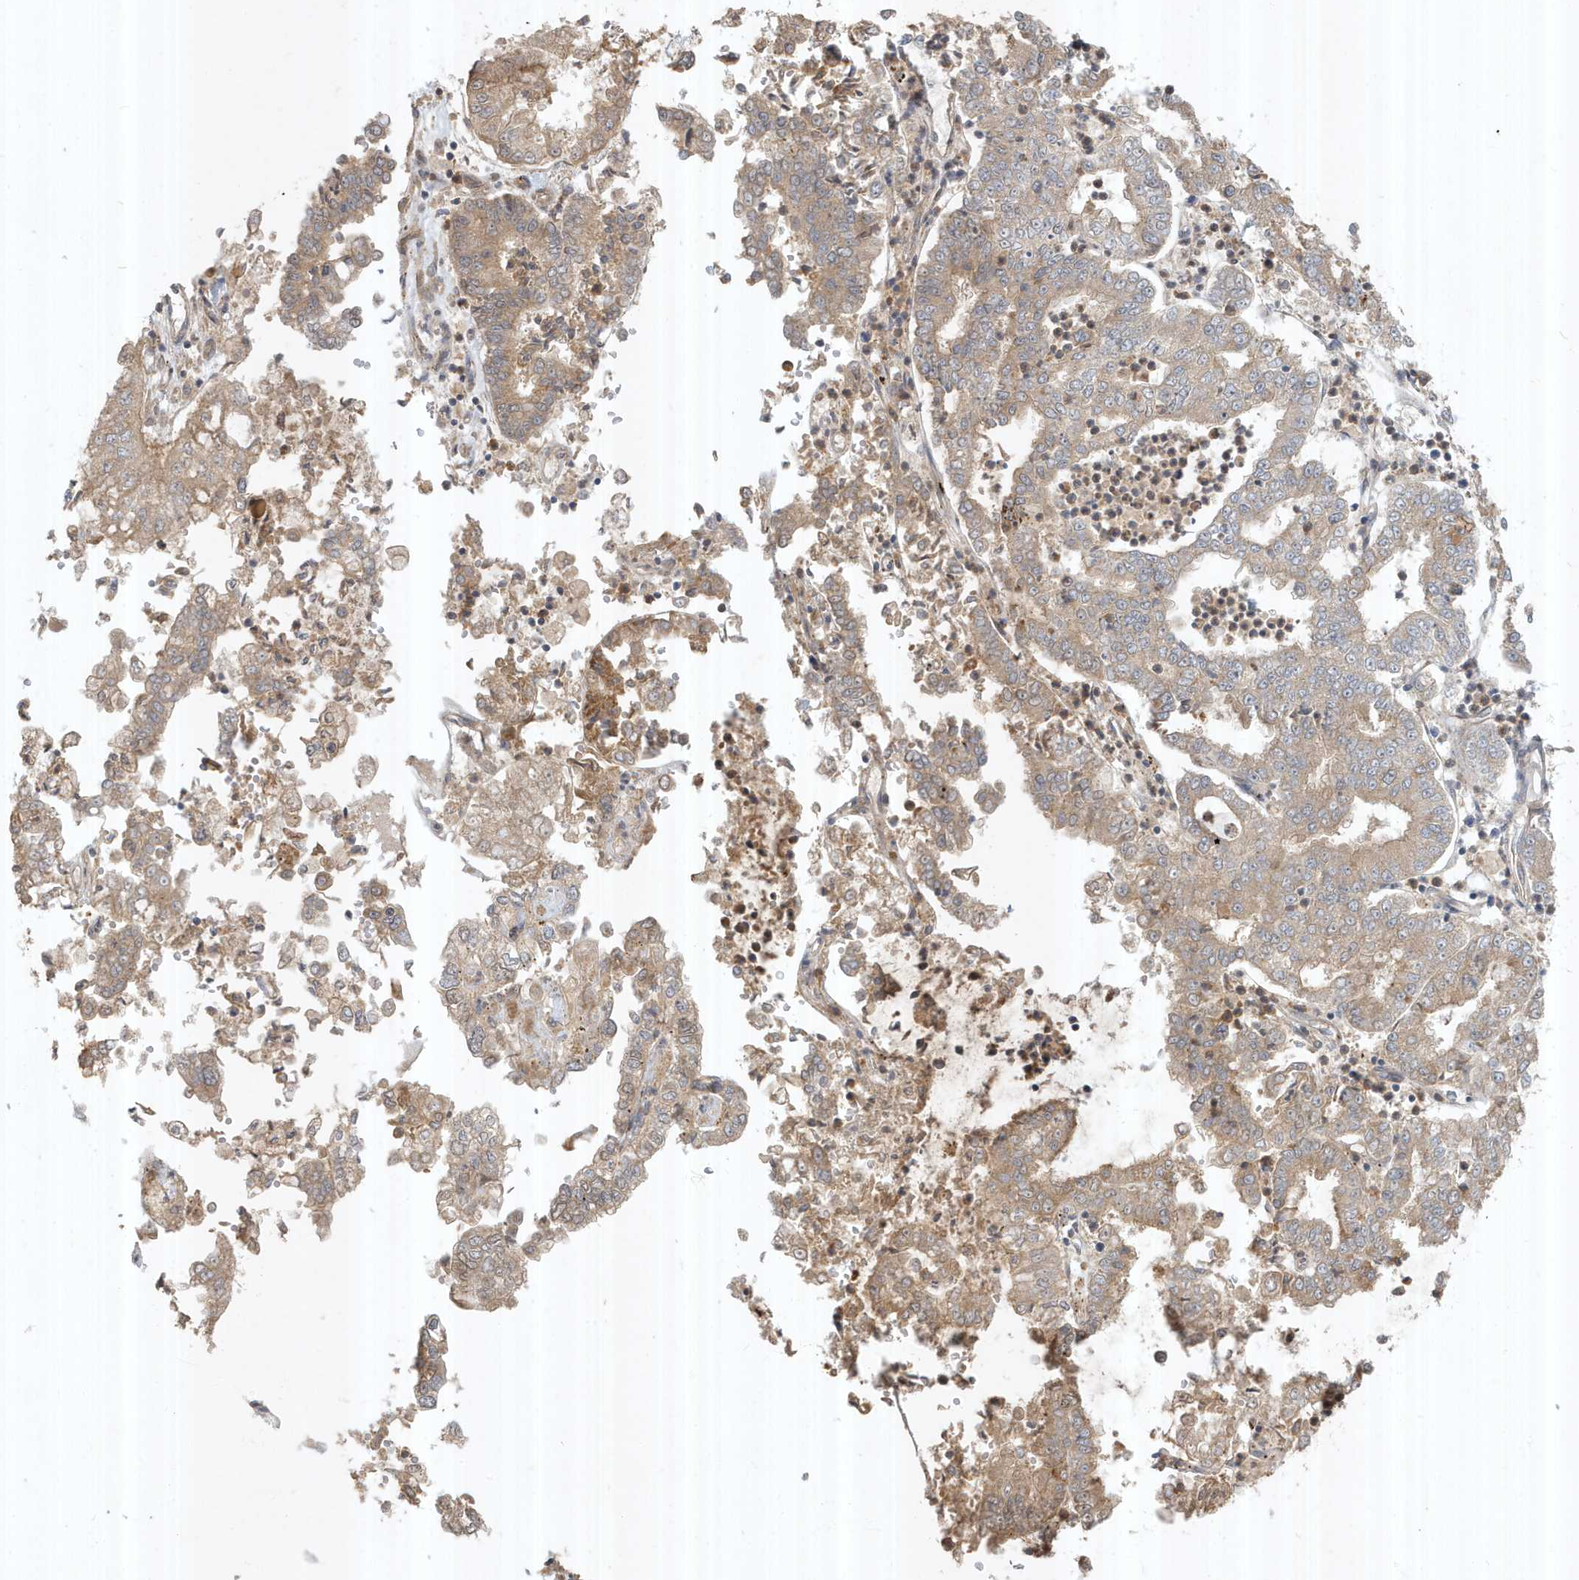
{"staining": {"intensity": "weak", "quantity": ">75%", "location": "cytoplasmic/membranous"}, "tissue": "stomach cancer", "cell_type": "Tumor cells", "image_type": "cancer", "snomed": [{"axis": "morphology", "description": "Adenocarcinoma, NOS"}, {"axis": "topography", "description": "Stomach"}], "caption": "A high-resolution photomicrograph shows IHC staining of stomach cancer (adenocarcinoma), which exhibits weak cytoplasmic/membranous positivity in approximately >75% of tumor cells.", "gene": "ABCB9", "patient": {"sex": "male", "age": 76}}